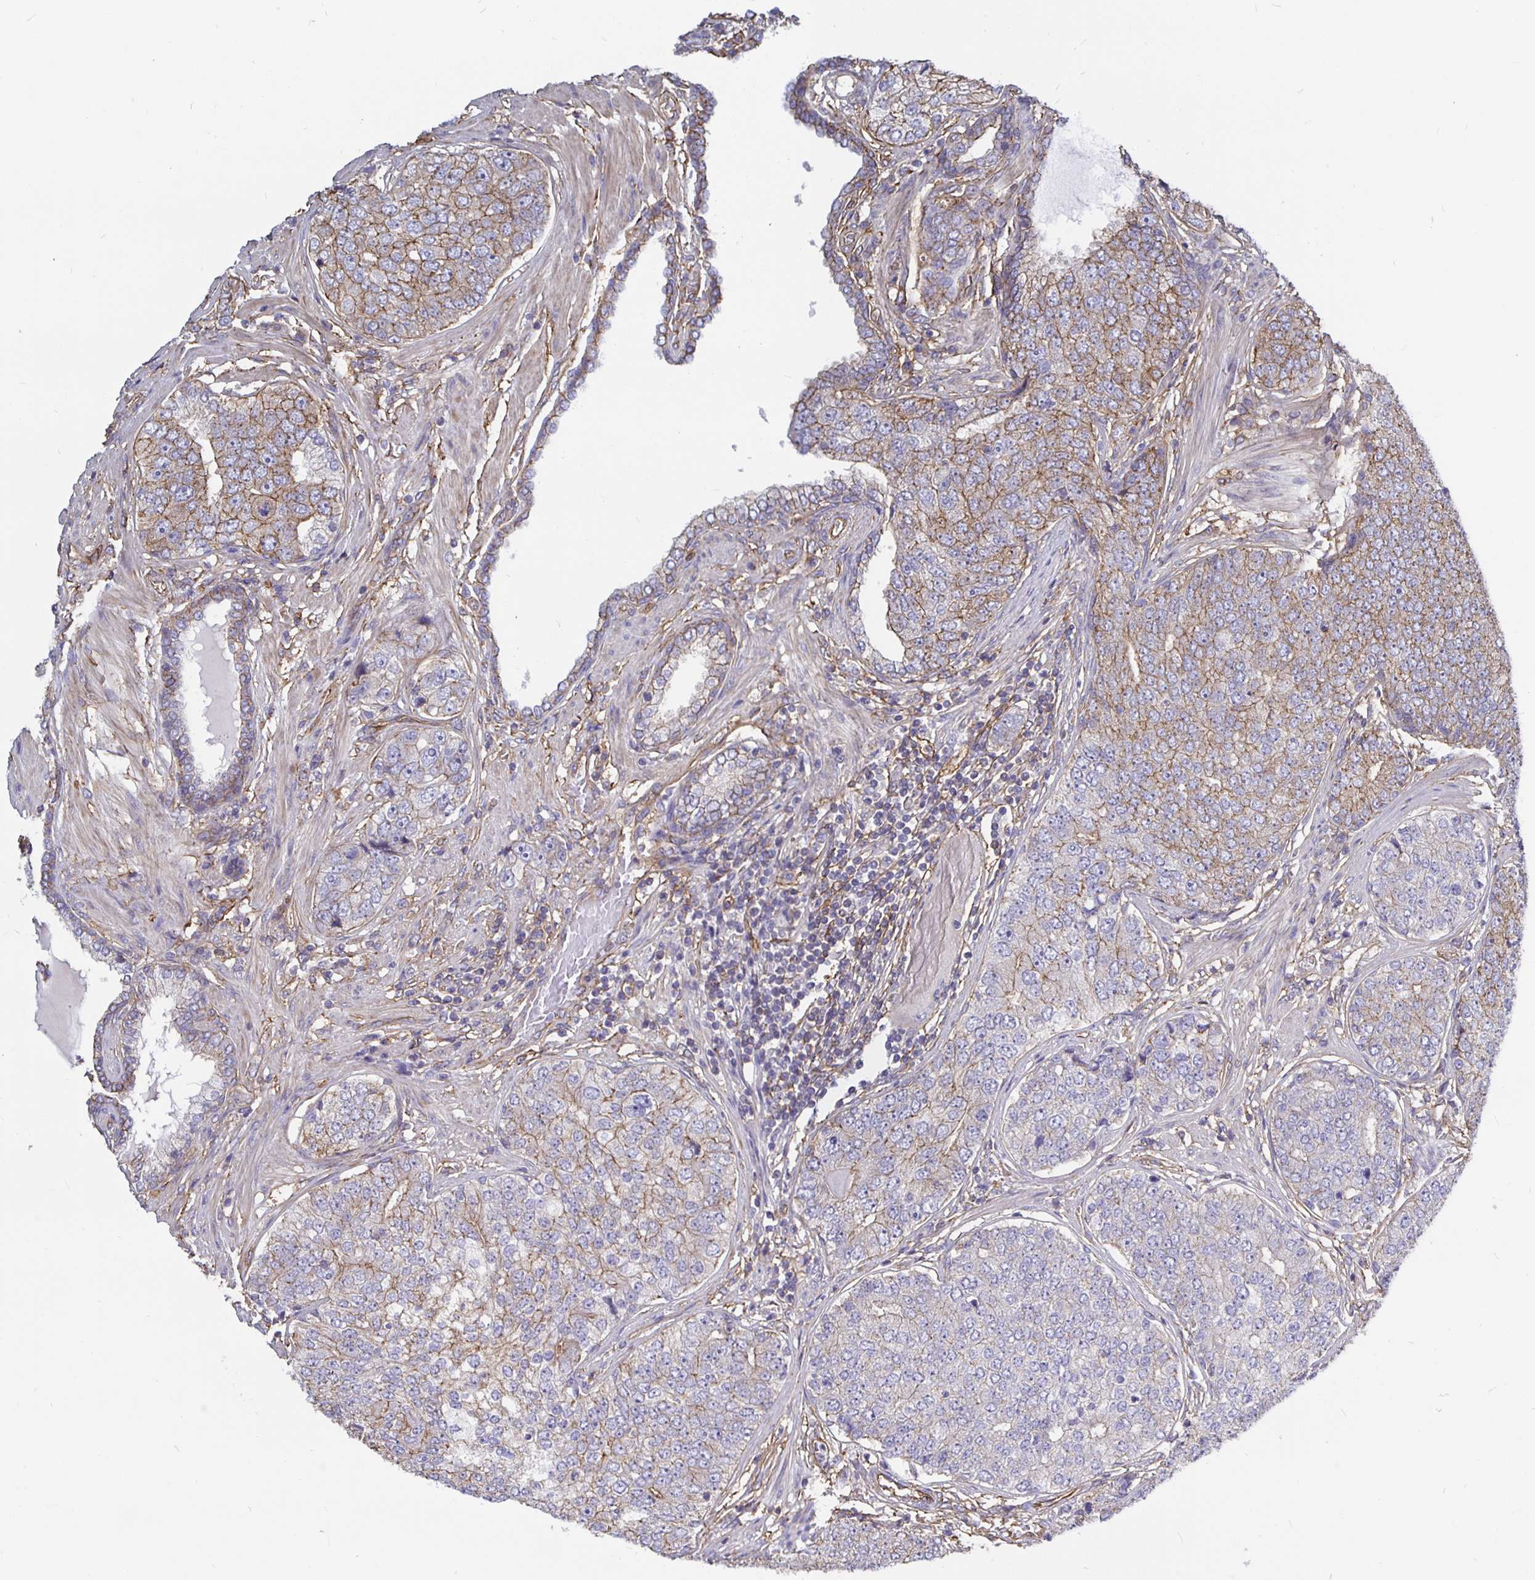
{"staining": {"intensity": "weak", "quantity": "25%-75%", "location": "cytoplasmic/membranous"}, "tissue": "prostate cancer", "cell_type": "Tumor cells", "image_type": "cancer", "snomed": [{"axis": "morphology", "description": "Adenocarcinoma, High grade"}, {"axis": "topography", "description": "Prostate"}], "caption": "This image demonstrates immunohistochemistry (IHC) staining of adenocarcinoma (high-grade) (prostate), with low weak cytoplasmic/membranous staining in approximately 25%-75% of tumor cells.", "gene": "ARHGEF39", "patient": {"sex": "male", "age": 60}}